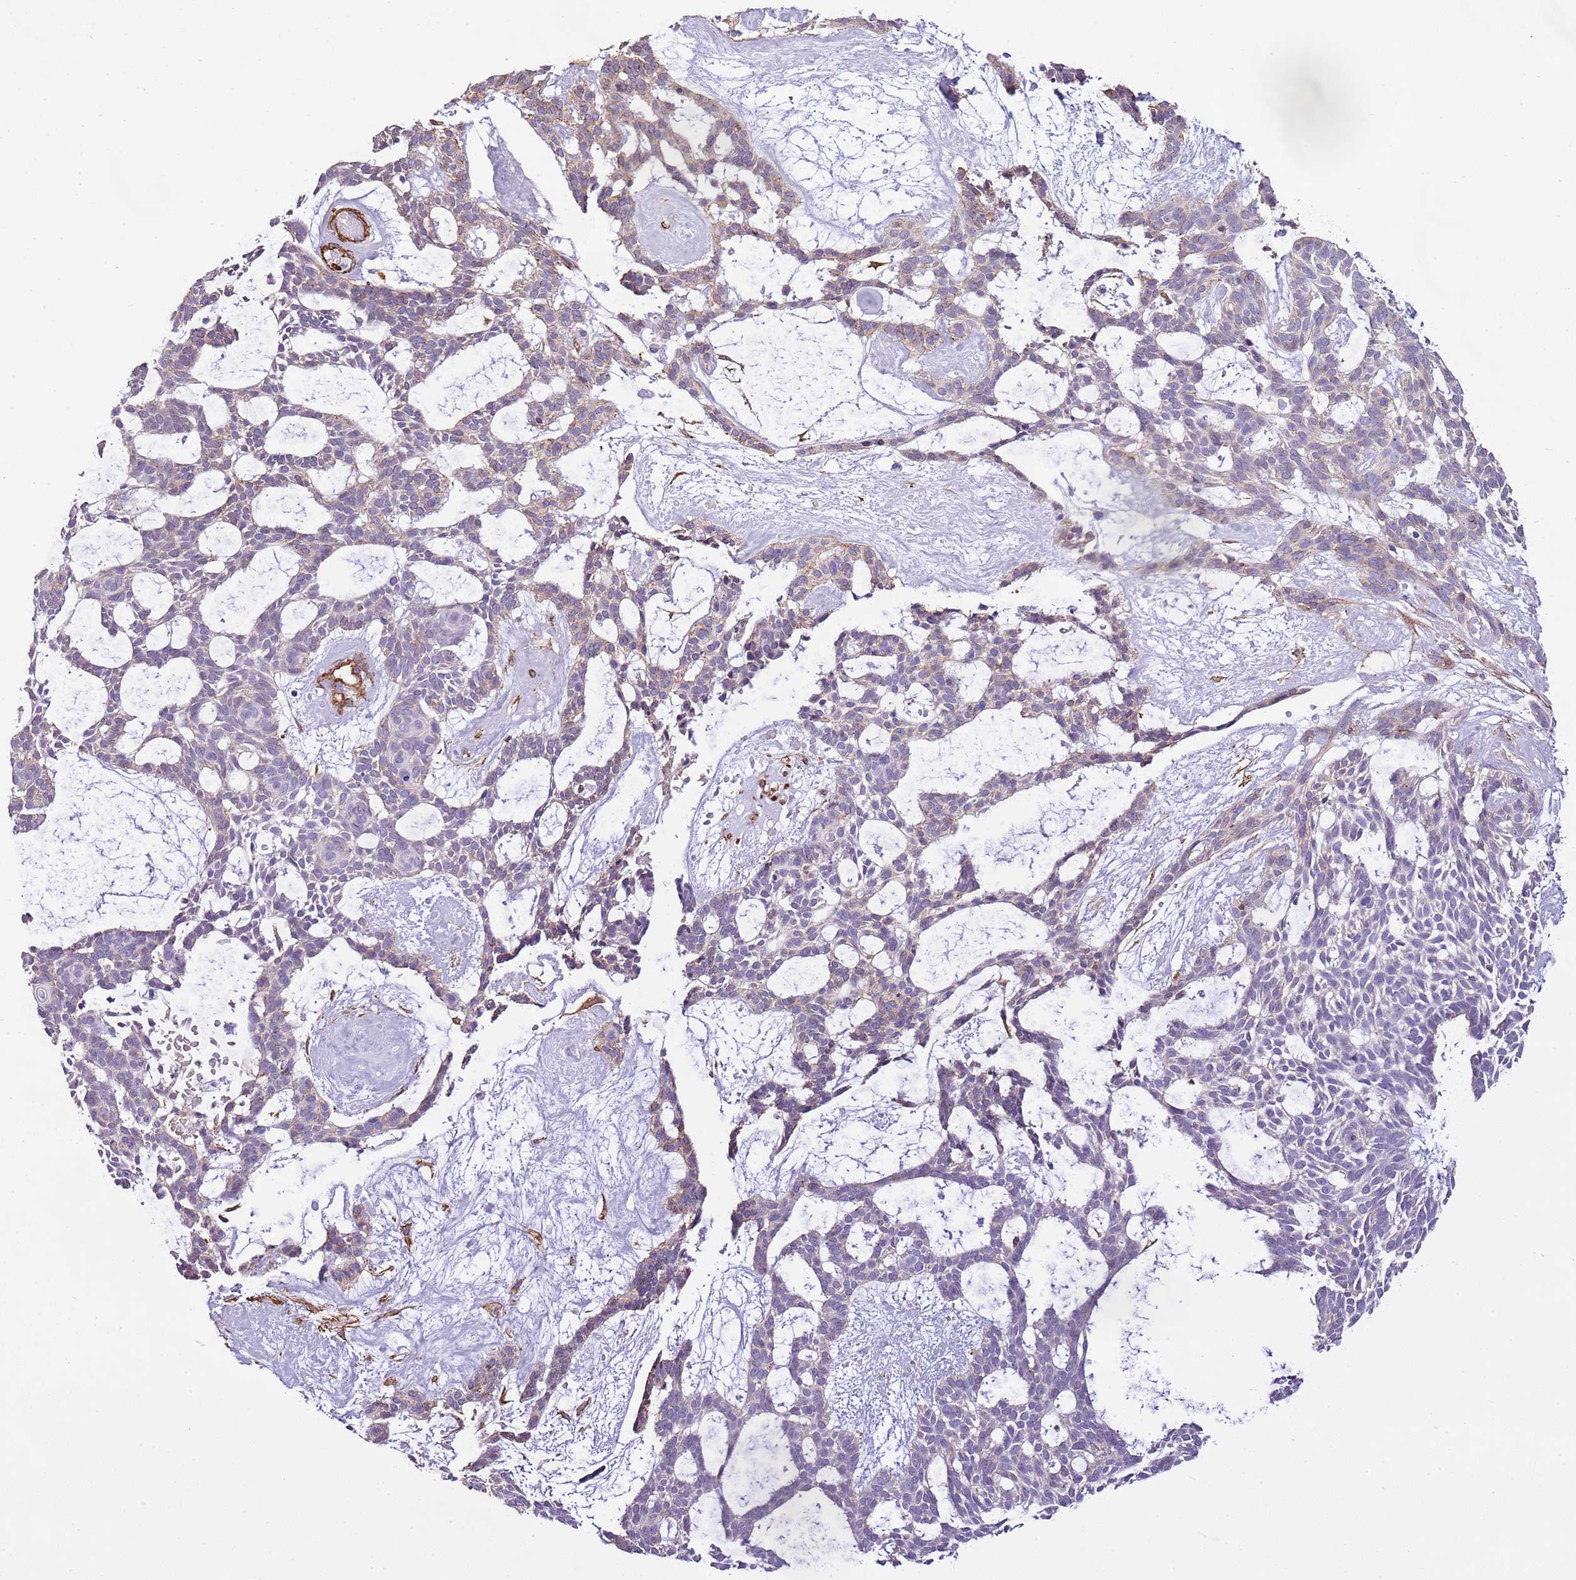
{"staining": {"intensity": "weak", "quantity": "<25%", "location": "cytoplasmic/membranous"}, "tissue": "skin cancer", "cell_type": "Tumor cells", "image_type": "cancer", "snomed": [{"axis": "morphology", "description": "Basal cell carcinoma"}, {"axis": "topography", "description": "Skin"}], "caption": "DAB (3,3'-diaminobenzidine) immunohistochemical staining of human skin basal cell carcinoma demonstrates no significant expression in tumor cells.", "gene": "CTDSPL", "patient": {"sex": "male", "age": 61}}